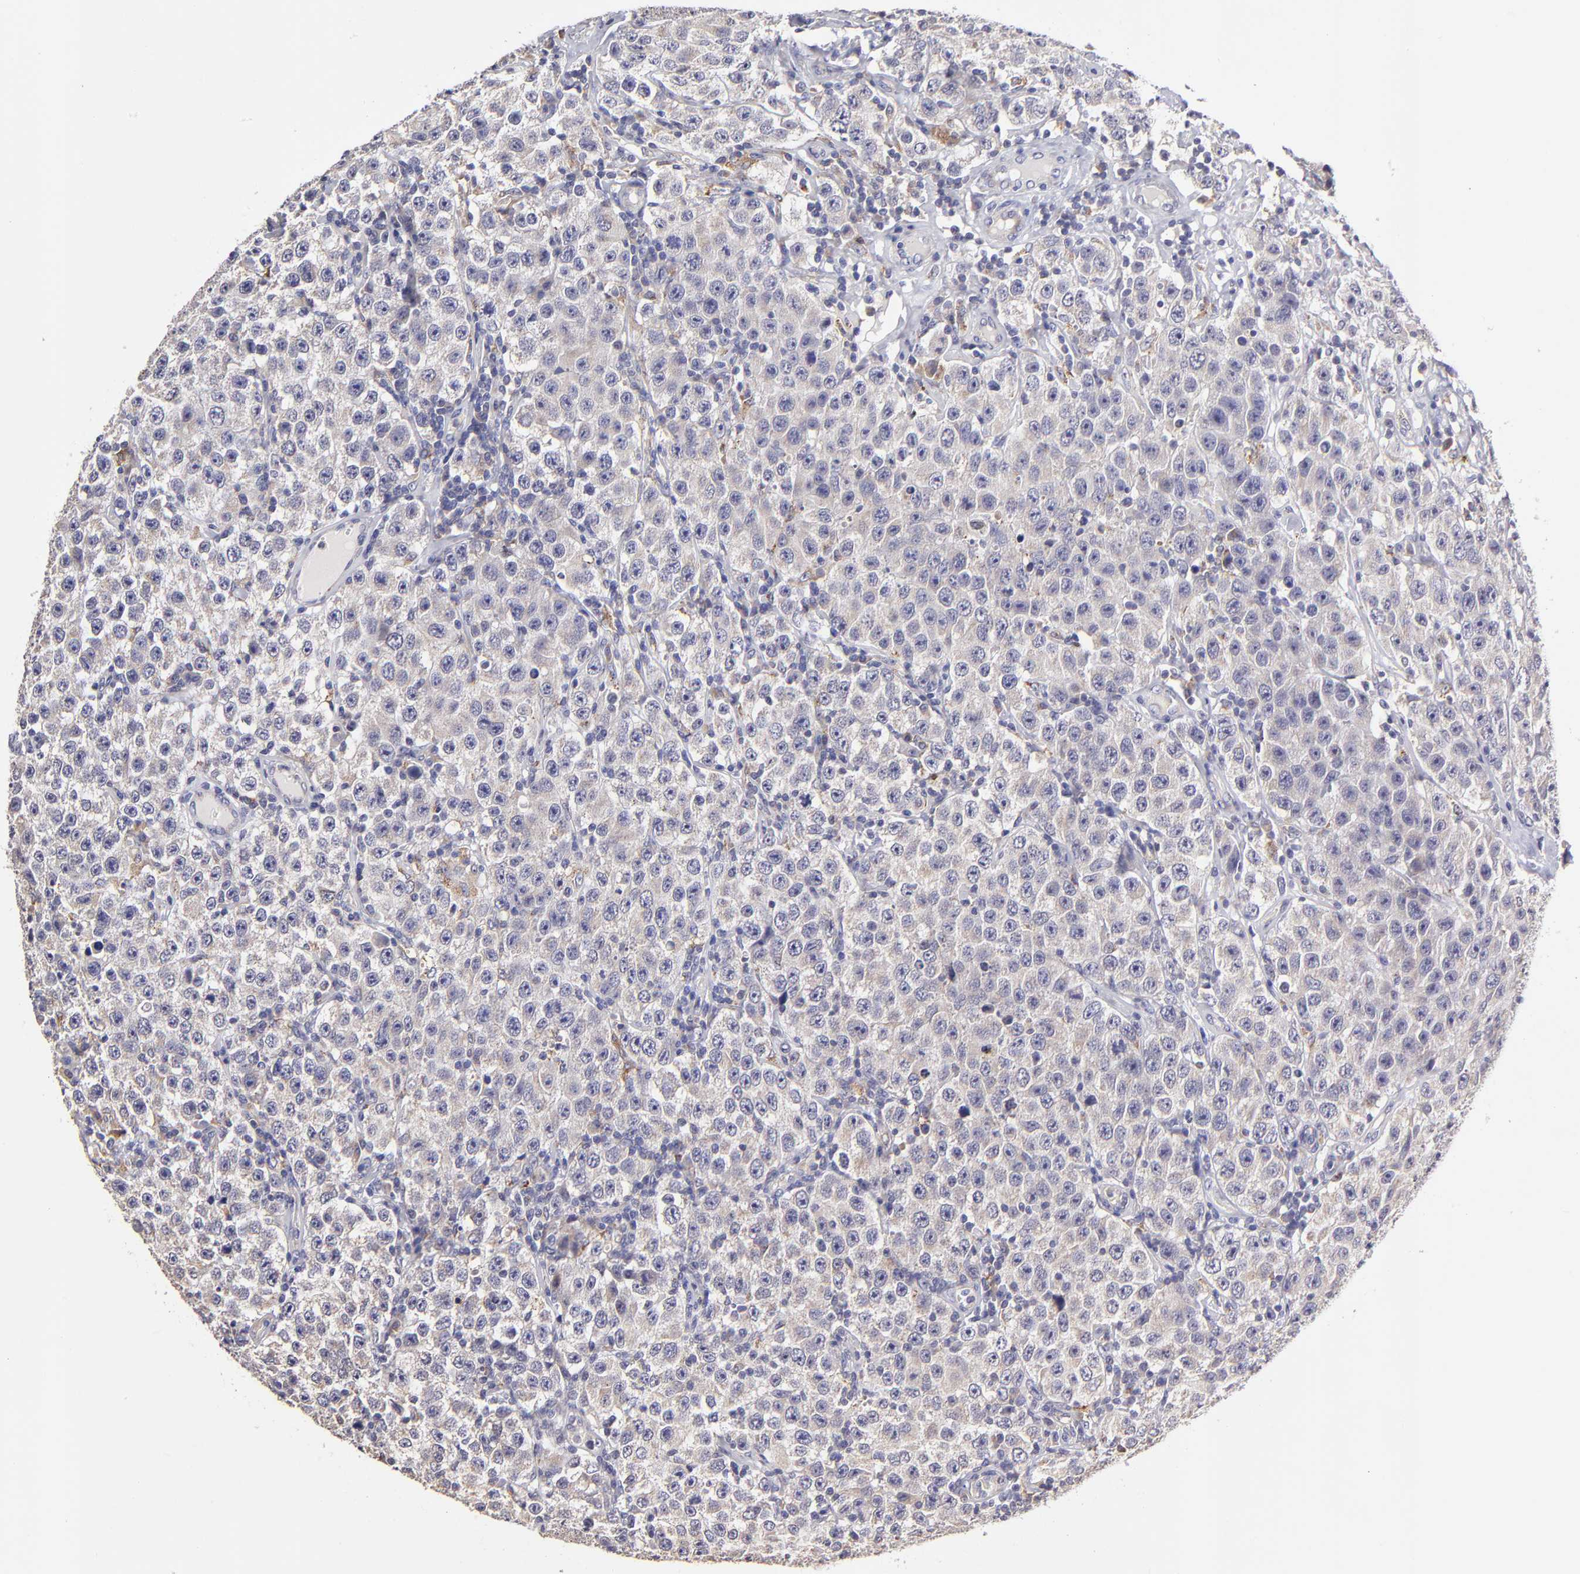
{"staining": {"intensity": "weak", "quantity": "25%-75%", "location": "cytoplasmic/membranous"}, "tissue": "testis cancer", "cell_type": "Tumor cells", "image_type": "cancer", "snomed": [{"axis": "morphology", "description": "Seminoma, NOS"}, {"axis": "topography", "description": "Testis"}], "caption": "DAB (3,3'-diaminobenzidine) immunohistochemical staining of testis cancer demonstrates weak cytoplasmic/membranous protein expression in about 25%-75% of tumor cells.", "gene": "GCSAM", "patient": {"sex": "male", "age": 52}}